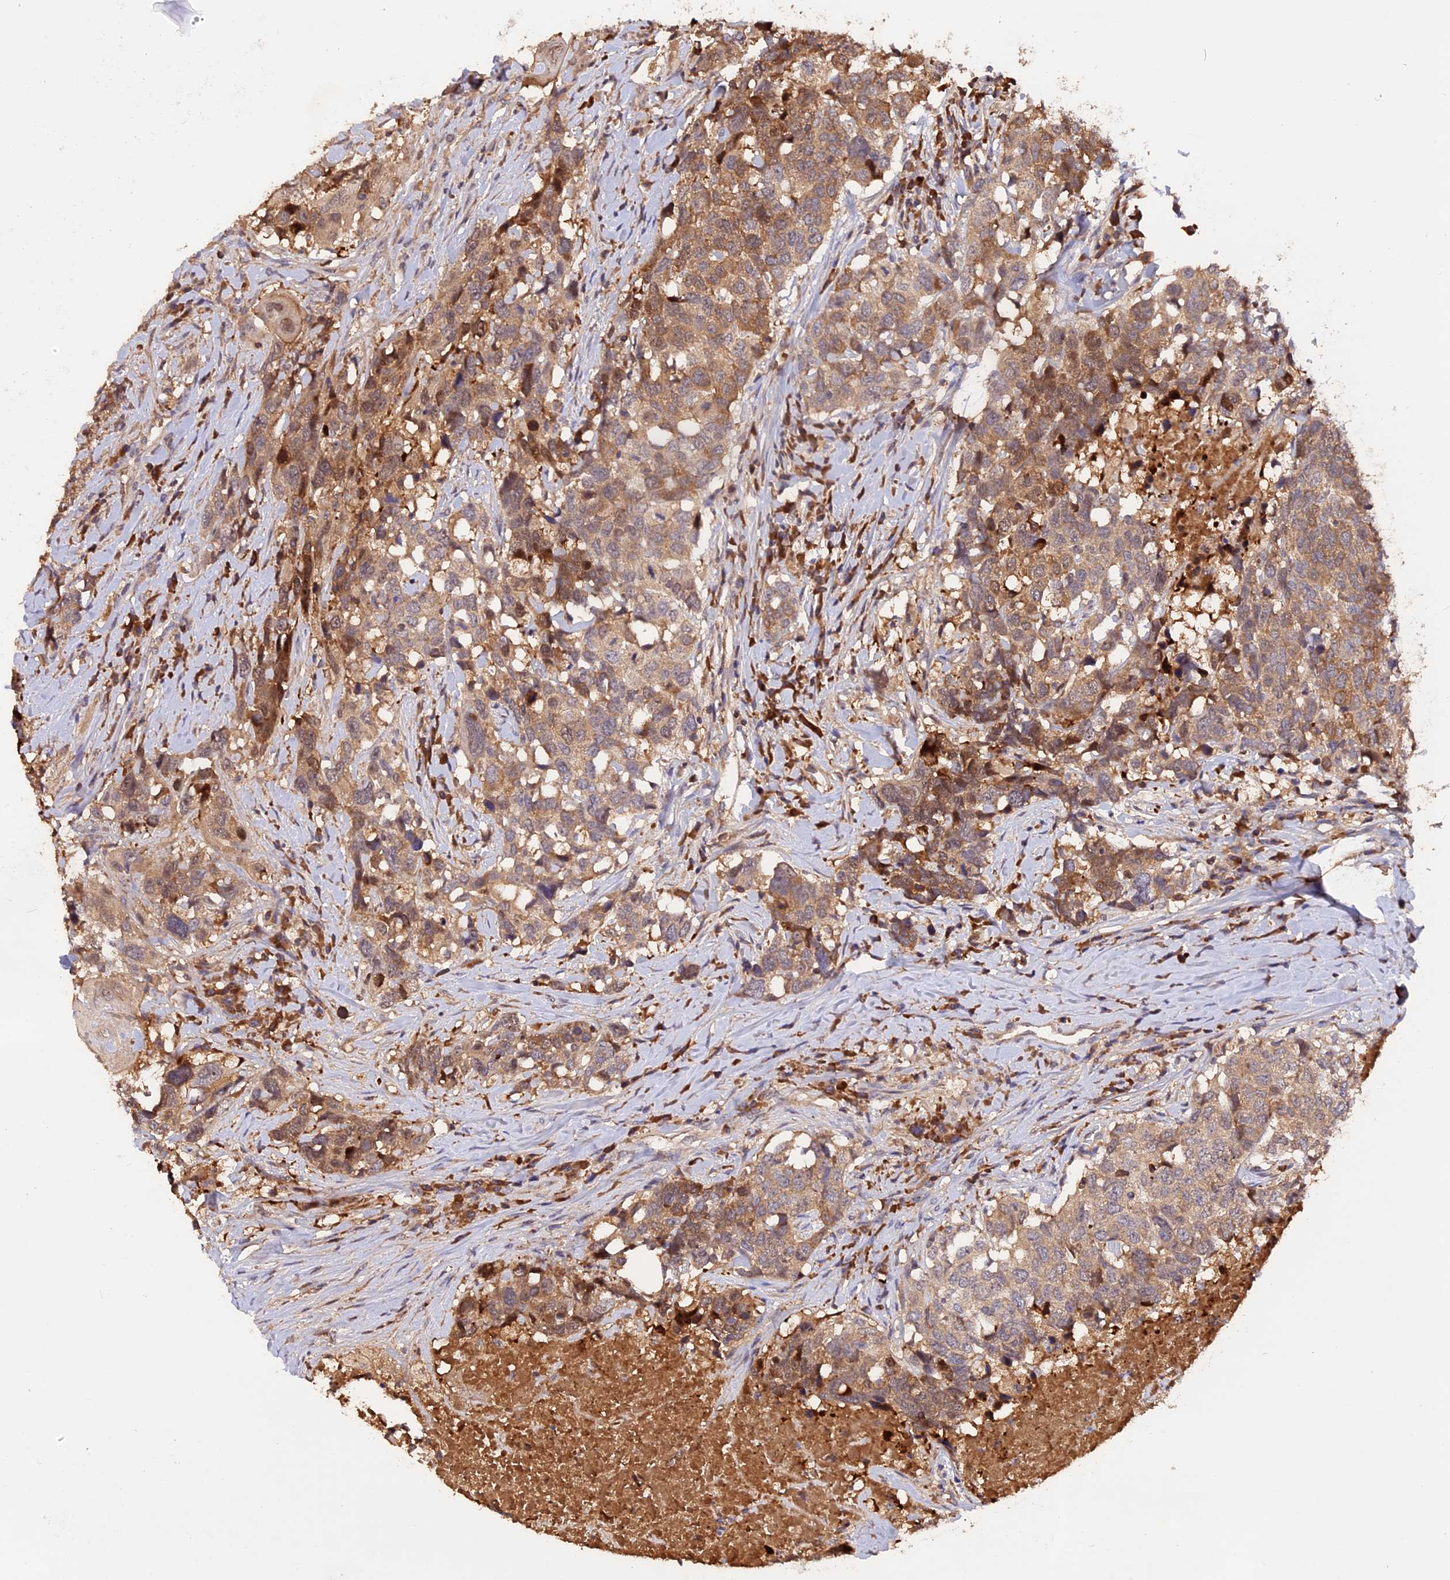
{"staining": {"intensity": "moderate", "quantity": "25%-75%", "location": "cytoplasmic/membranous"}, "tissue": "head and neck cancer", "cell_type": "Tumor cells", "image_type": "cancer", "snomed": [{"axis": "morphology", "description": "Squamous cell carcinoma, NOS"}, {"axis": "topography", "description": "Head-Neck"}], "caption": "There is medium levels of moderate cytoplasmic/membranous positivity in tumor cells of head and neck cancer (squamous cell carcinoma), as demonstrated by immunohistochemical staining (brown color).", "gene": "MARK4", "patient": {"sex": "male", "age": 66}}